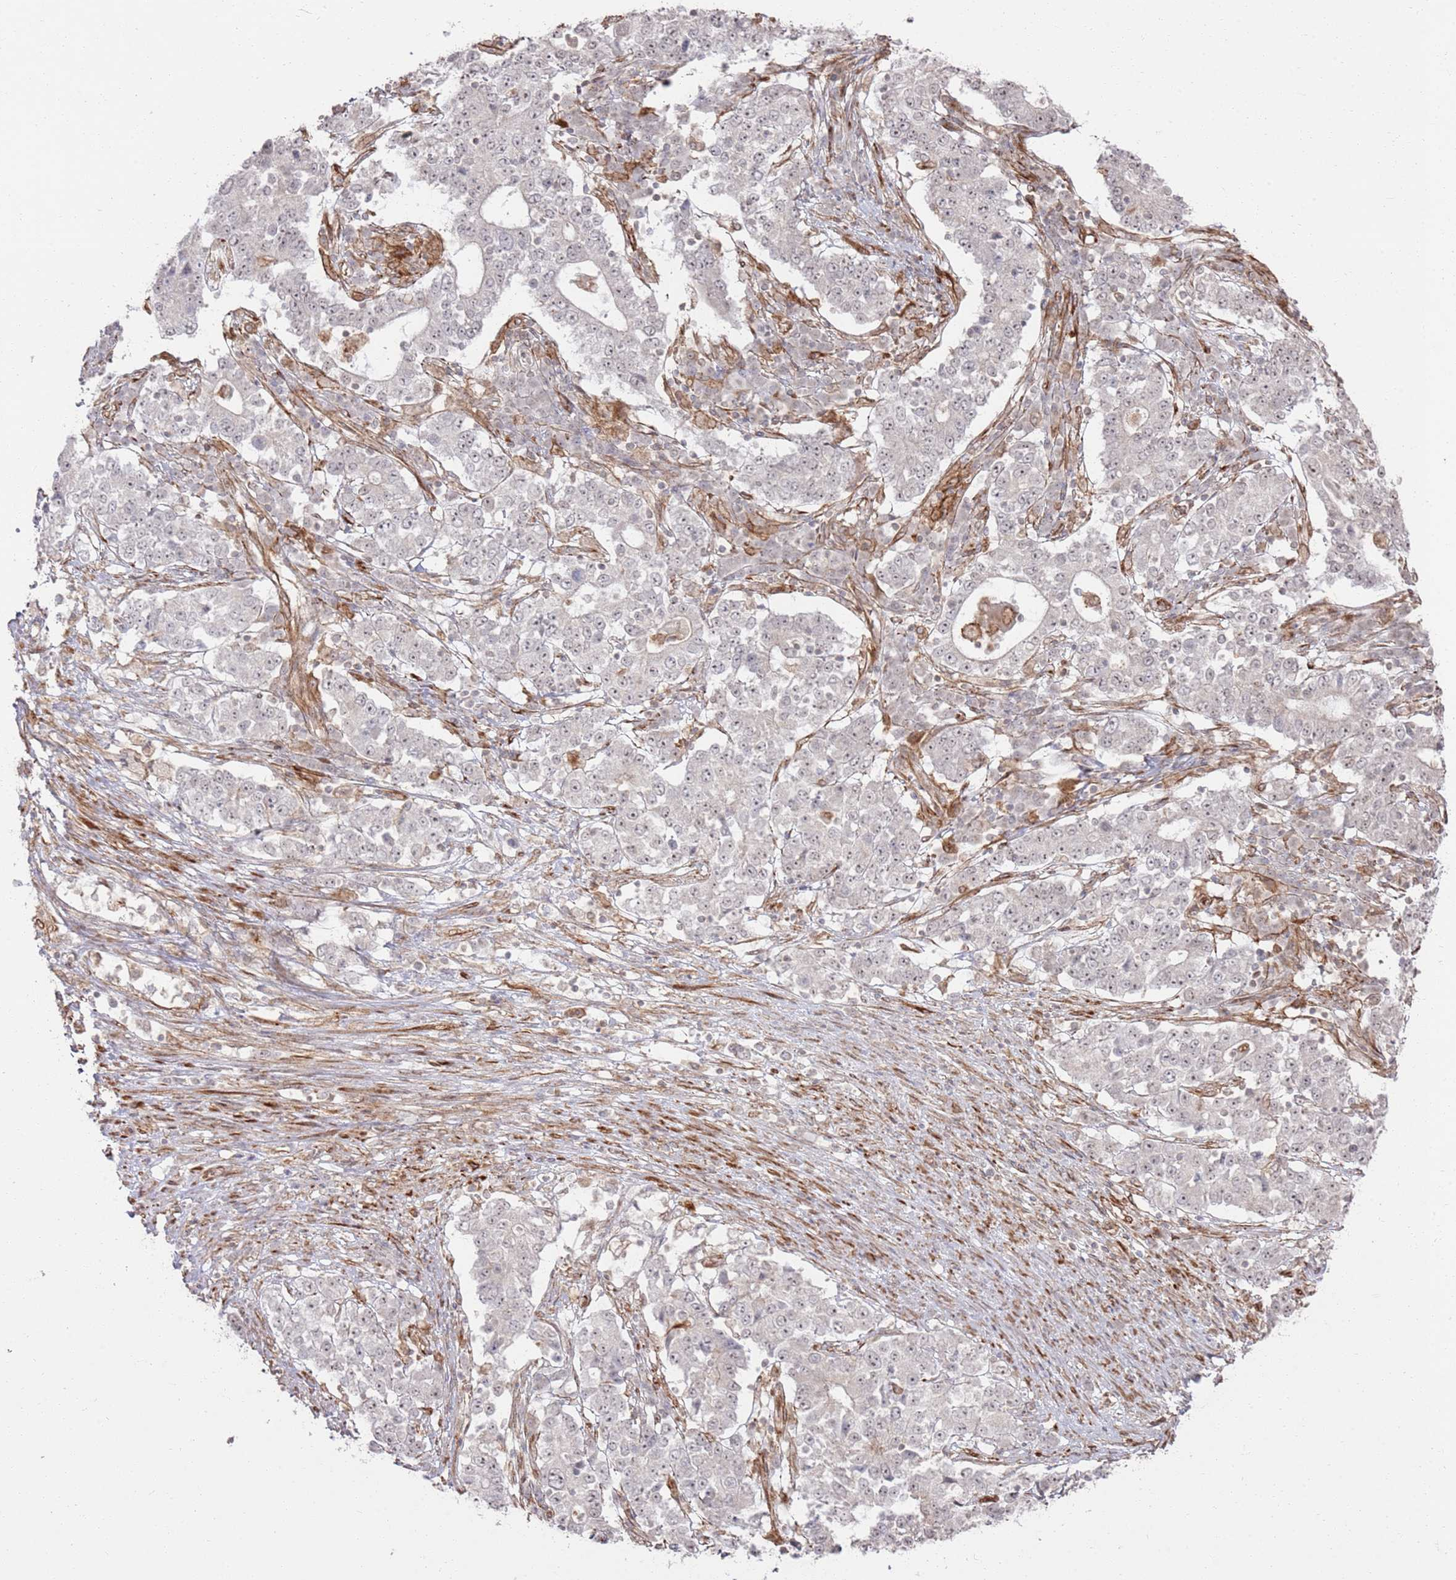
{"staining": {"intensity": "weak", "quantity": "<25%", "location": "nuclear"}, "tissue": "stomach cancer", "cell_type": "Tumor cells", "image_type": "cancer", "snomed": [{"axis": "morphology", "description": "Adenocarcinoma, NOS"}, {"axis": "topography", "description": "Stomach"}], "caption": "IHC image of neoplastic tissue: stomach cancer stained with DAB demonstrates no significant protein positivity in tumor cells. The staining was performed using DAB to visualize the protein expression in brown, while the nuclei were stained in blue with hematoxylin (Magnification: 20x).", "gene": "PHF21A", "patient": {"sex": "male", "age": 59}}